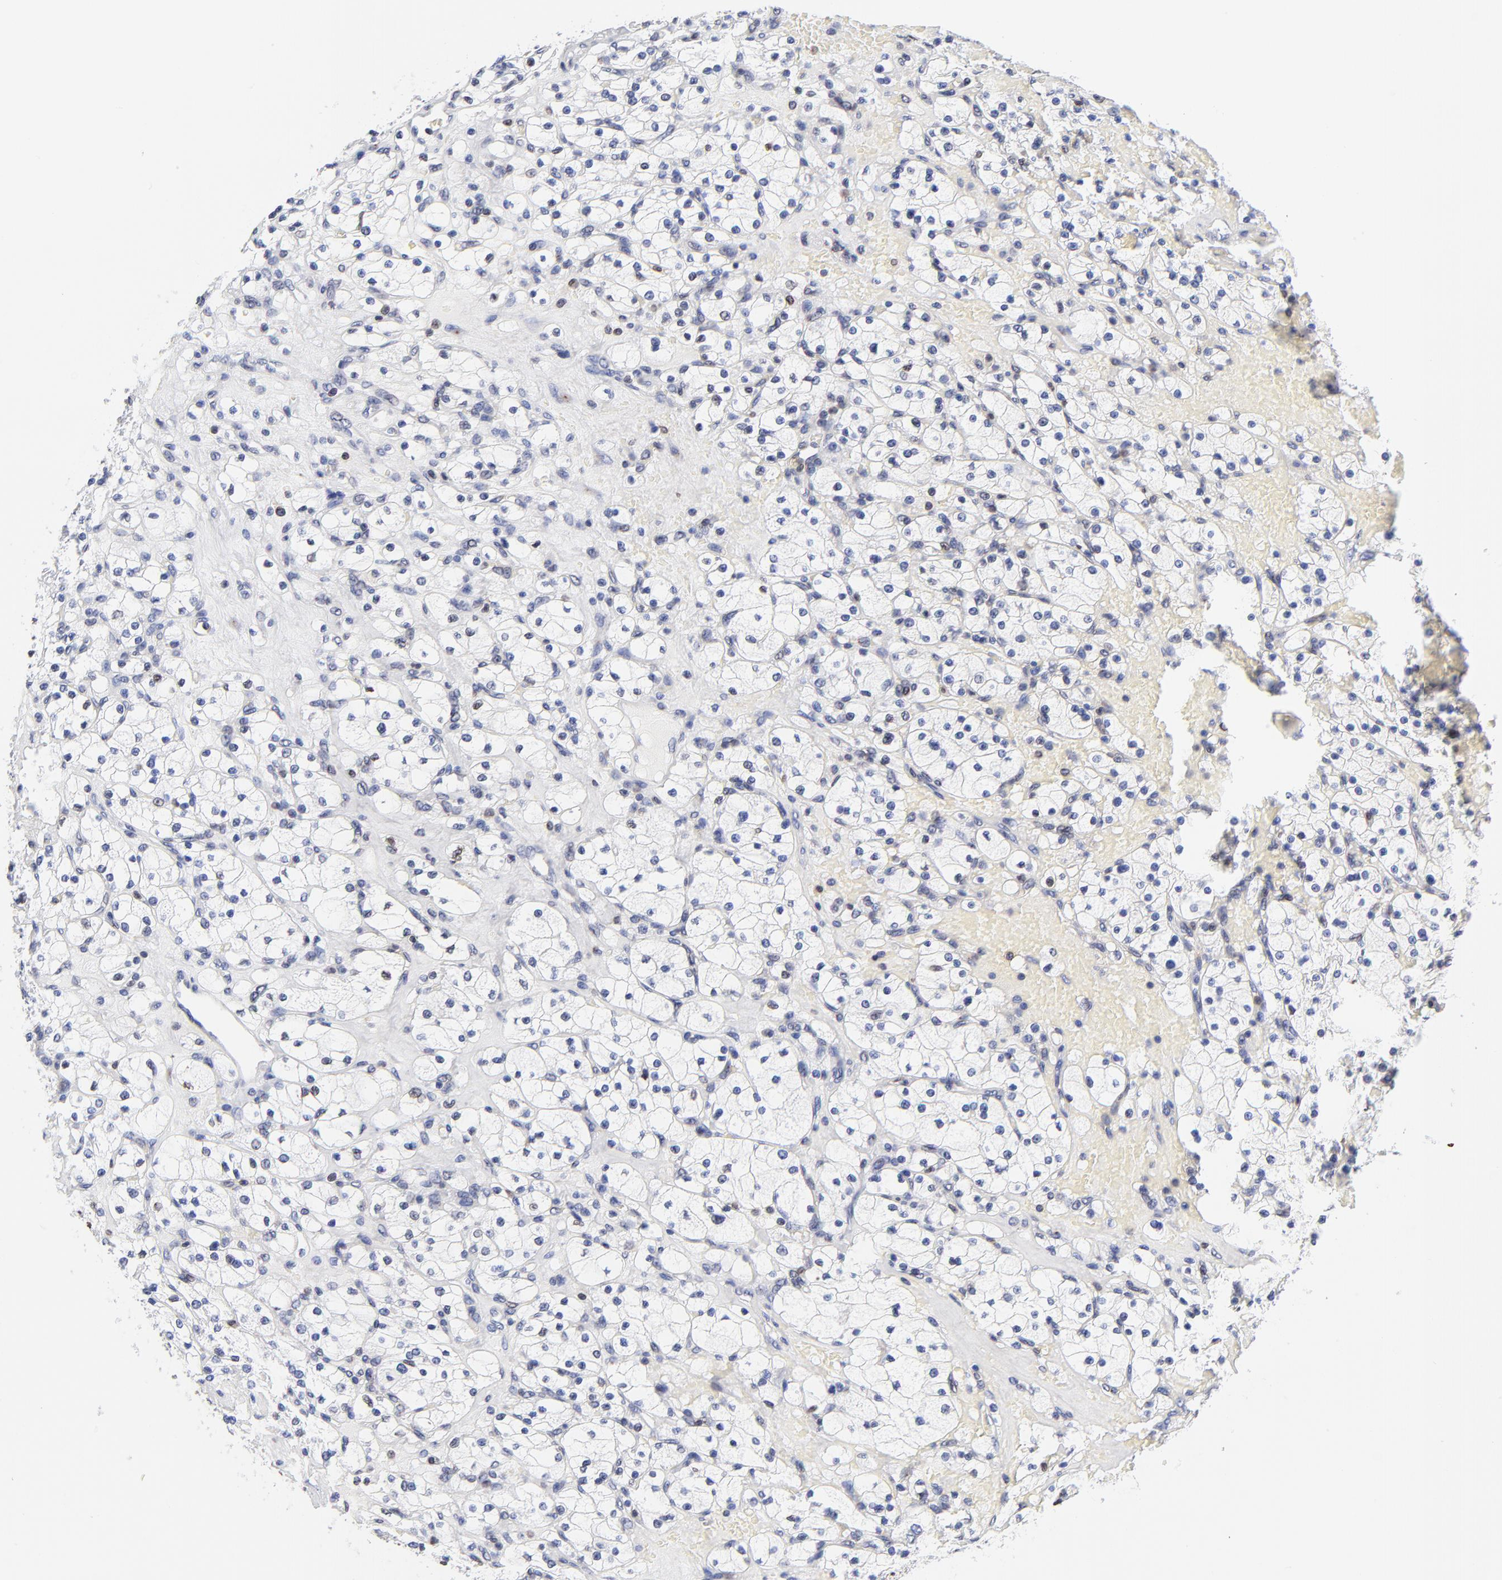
{"staining": {"intensity": "negative", "quantity": "none", "location": "none"}, "tissue": "renal cancer", "cell_type": "Tumor cells", "image_type": "cancer", "snomed": [{"axis": "morphology", "description": "Adenocarcinoma, NOS"}, {"axis": "topography", "description": "Kidney"}], "caption": "High power microscopy image of an immunohistochemistry (IHC) micrograph of renal cancer, revealing no significant staining in tumor cells. (Immunohistochemistry, brightfield microscopy, high magnification).", "gene": "THAP7", "patient": {"sex": "female", "age": 83}}